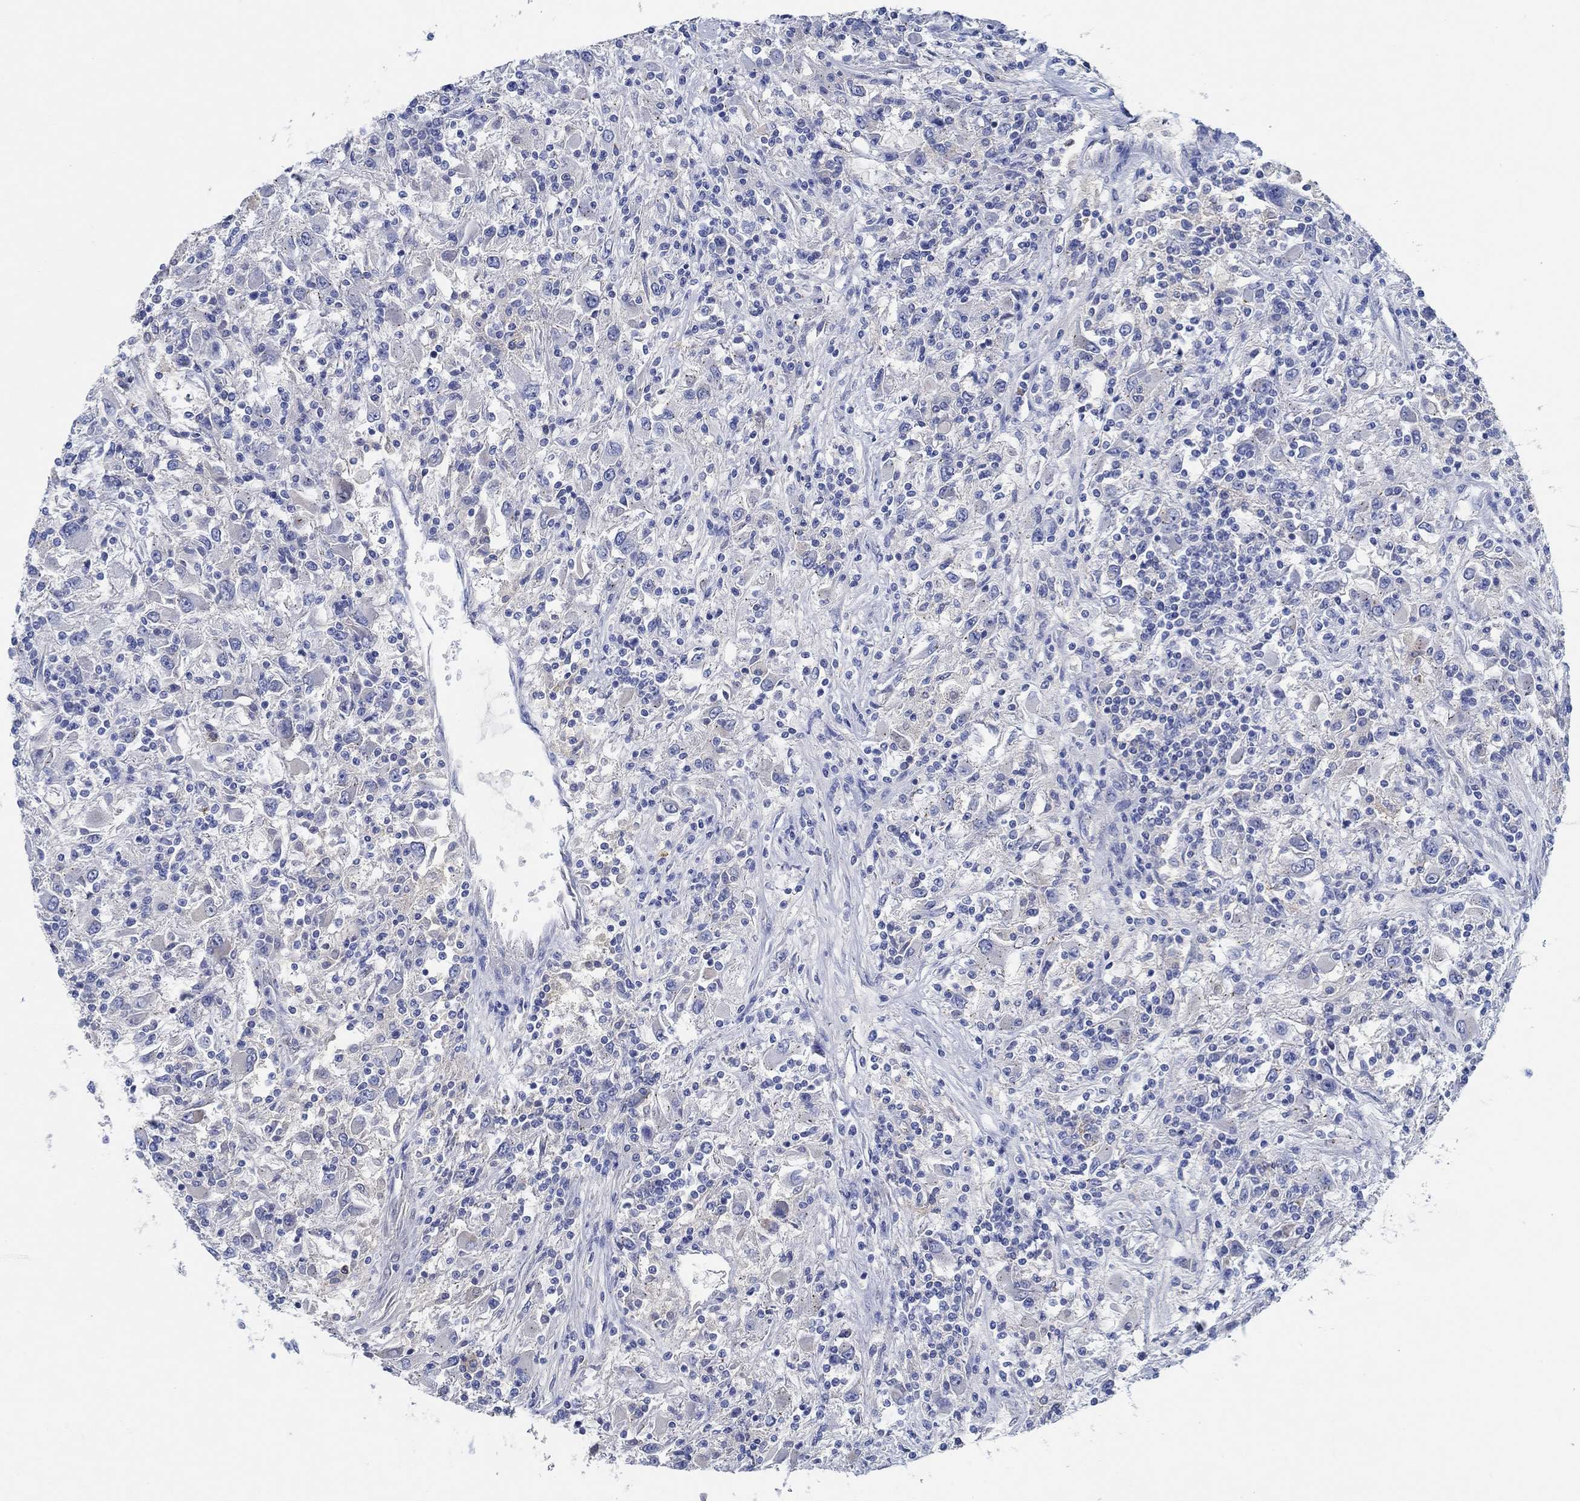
{"staining": {"intensity": "negative", "quantity": "none", "location": "none"}, "tissue": "renal cancer", "cell_type": "Tumor cells", "image_type": "cancer", "snomed": [{"axis": "morphology", "description": "Adenocarcinoma, NOS"}, {"axis": "topography", "description": "Kidney"}], "caption": "Immunohistochemistry (IHC) histopathology image of neoplastic tissue: human renal adenocarcinoma stained with DAB shows no significant protein expression in tumor cells.", "gene": "CPM", "patient": {"sex": "female", "age": 67}}